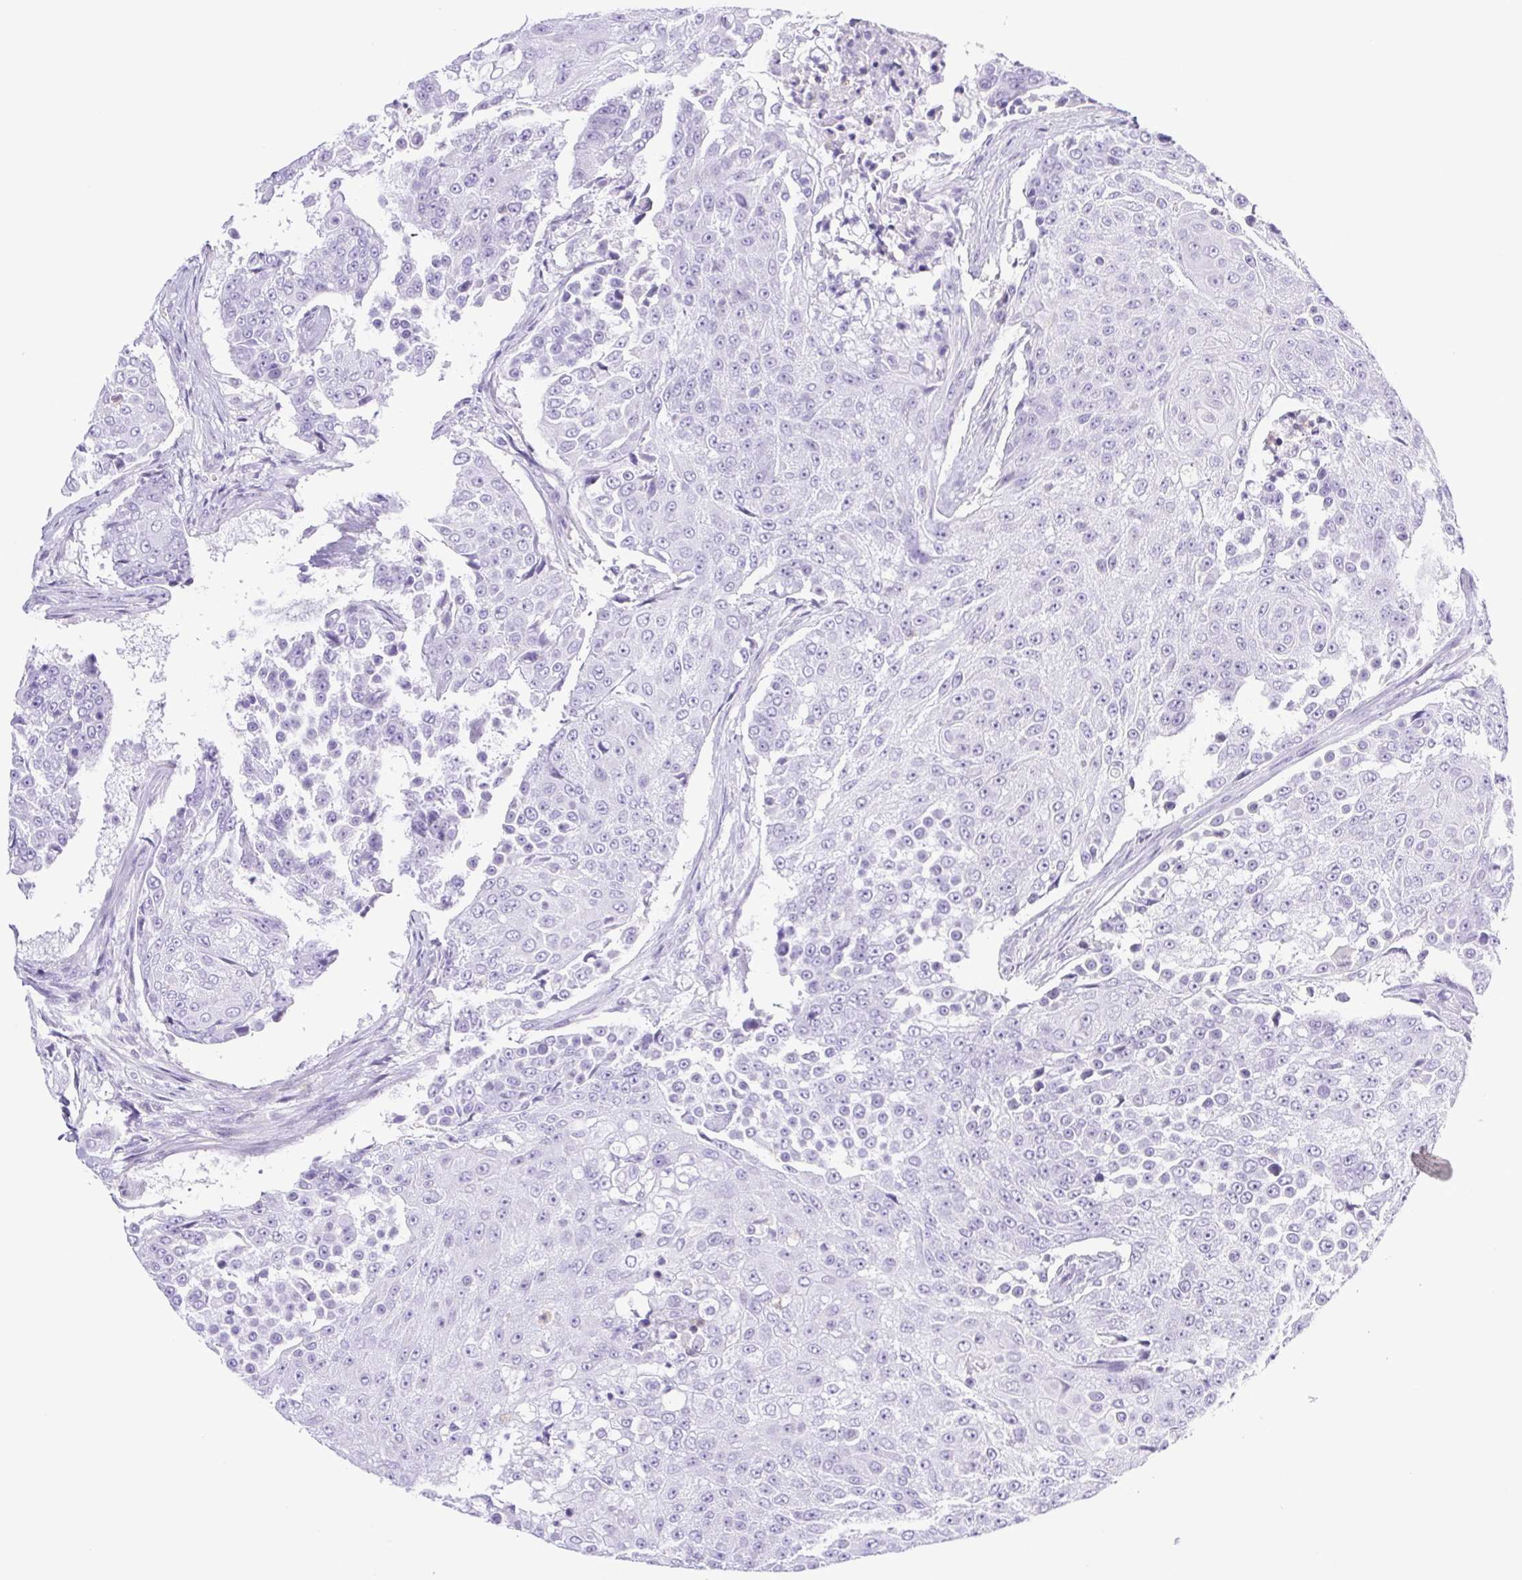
{"staining": {"intensity": "negative", "quantity": "none", "location": "none"}, "tissue": "urothelial cancer", "cell_type": "Tumor cells", "image_type": "cancer", "snomed": [{"axis": "morphology", "description": "Urothelial carcinoma, High grade"}, {"axis": "topography", "description": "Urinary bladder"}], "caption": "Immunohistochemistry photomicrograph of neoplastic tissue: human high-grade urothelial carcinoma stained with DAB displays no significant protein staining in tumor cells. (Stains: DAB (3,3'-diaminobenzidine) immunohistochemistry with hematoxylin counter stain, Microscopy: brightfield microscopy at high magnification).", "gene": "SYNPR", "patient": {"sex": "female", "age": 63}}